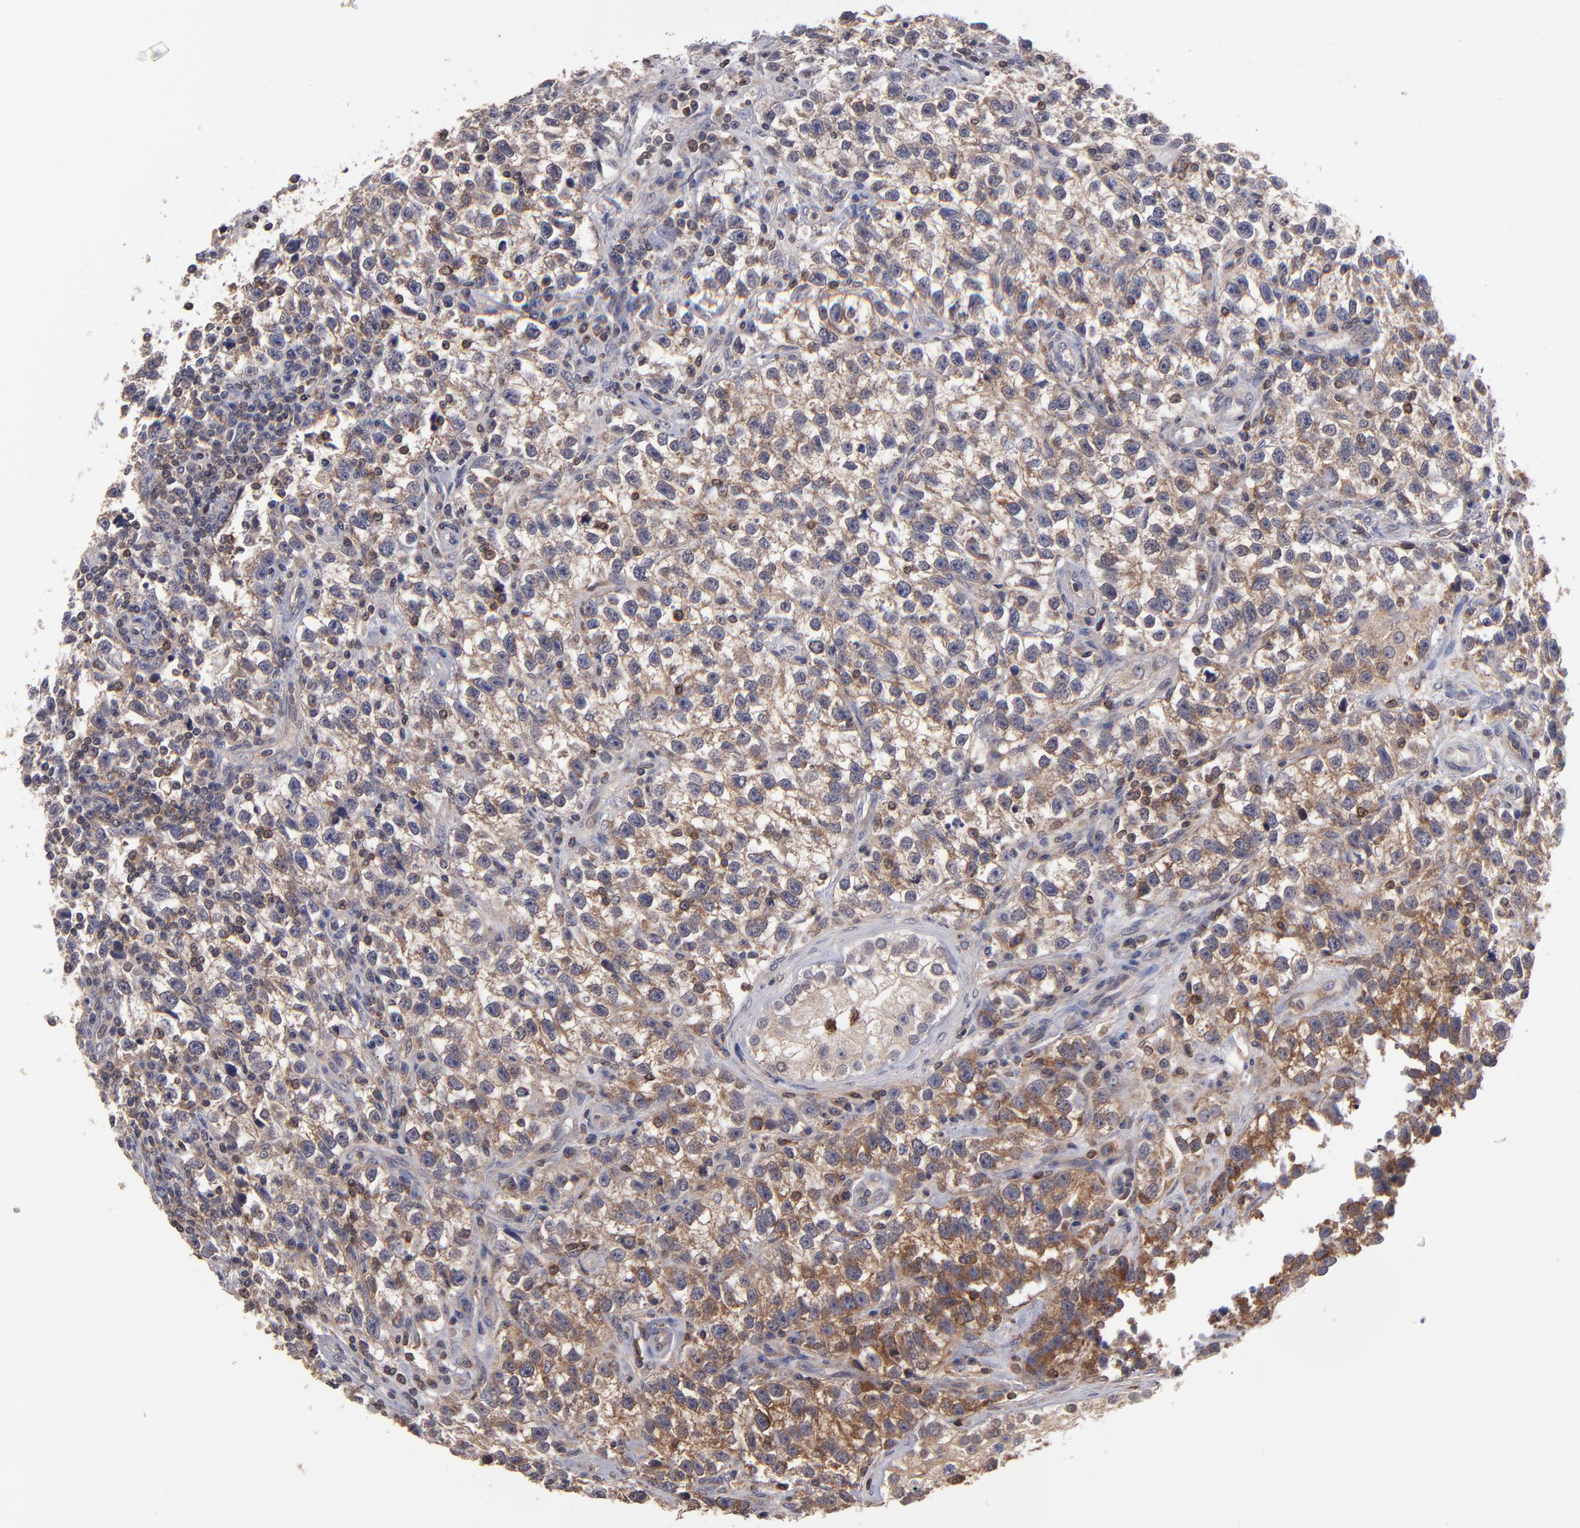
{"staining": {"intensity": "moderate", "quantity": ">75%", "location": "cytoplasmic/membranous"}, "tissue": "testis cancer", "cell_type": "Tumor cells", "image_type": "cancer", "snomed": [{"axis": "morphology", "description": "Seminoma, NOS"}, {"axis": "topography", "description": "Testis"}], "caption": "Seminoma (testis) tissue exhibits moderate cytoplasmic/membranous expression in approximately >75% of tumor cells, visualized by immunohistochemistry. Ihc stains the protein of interest in brown and the nuclei are stained blue.", "gene": "NF2", "patient": {"sex": "male", "age": 38}}